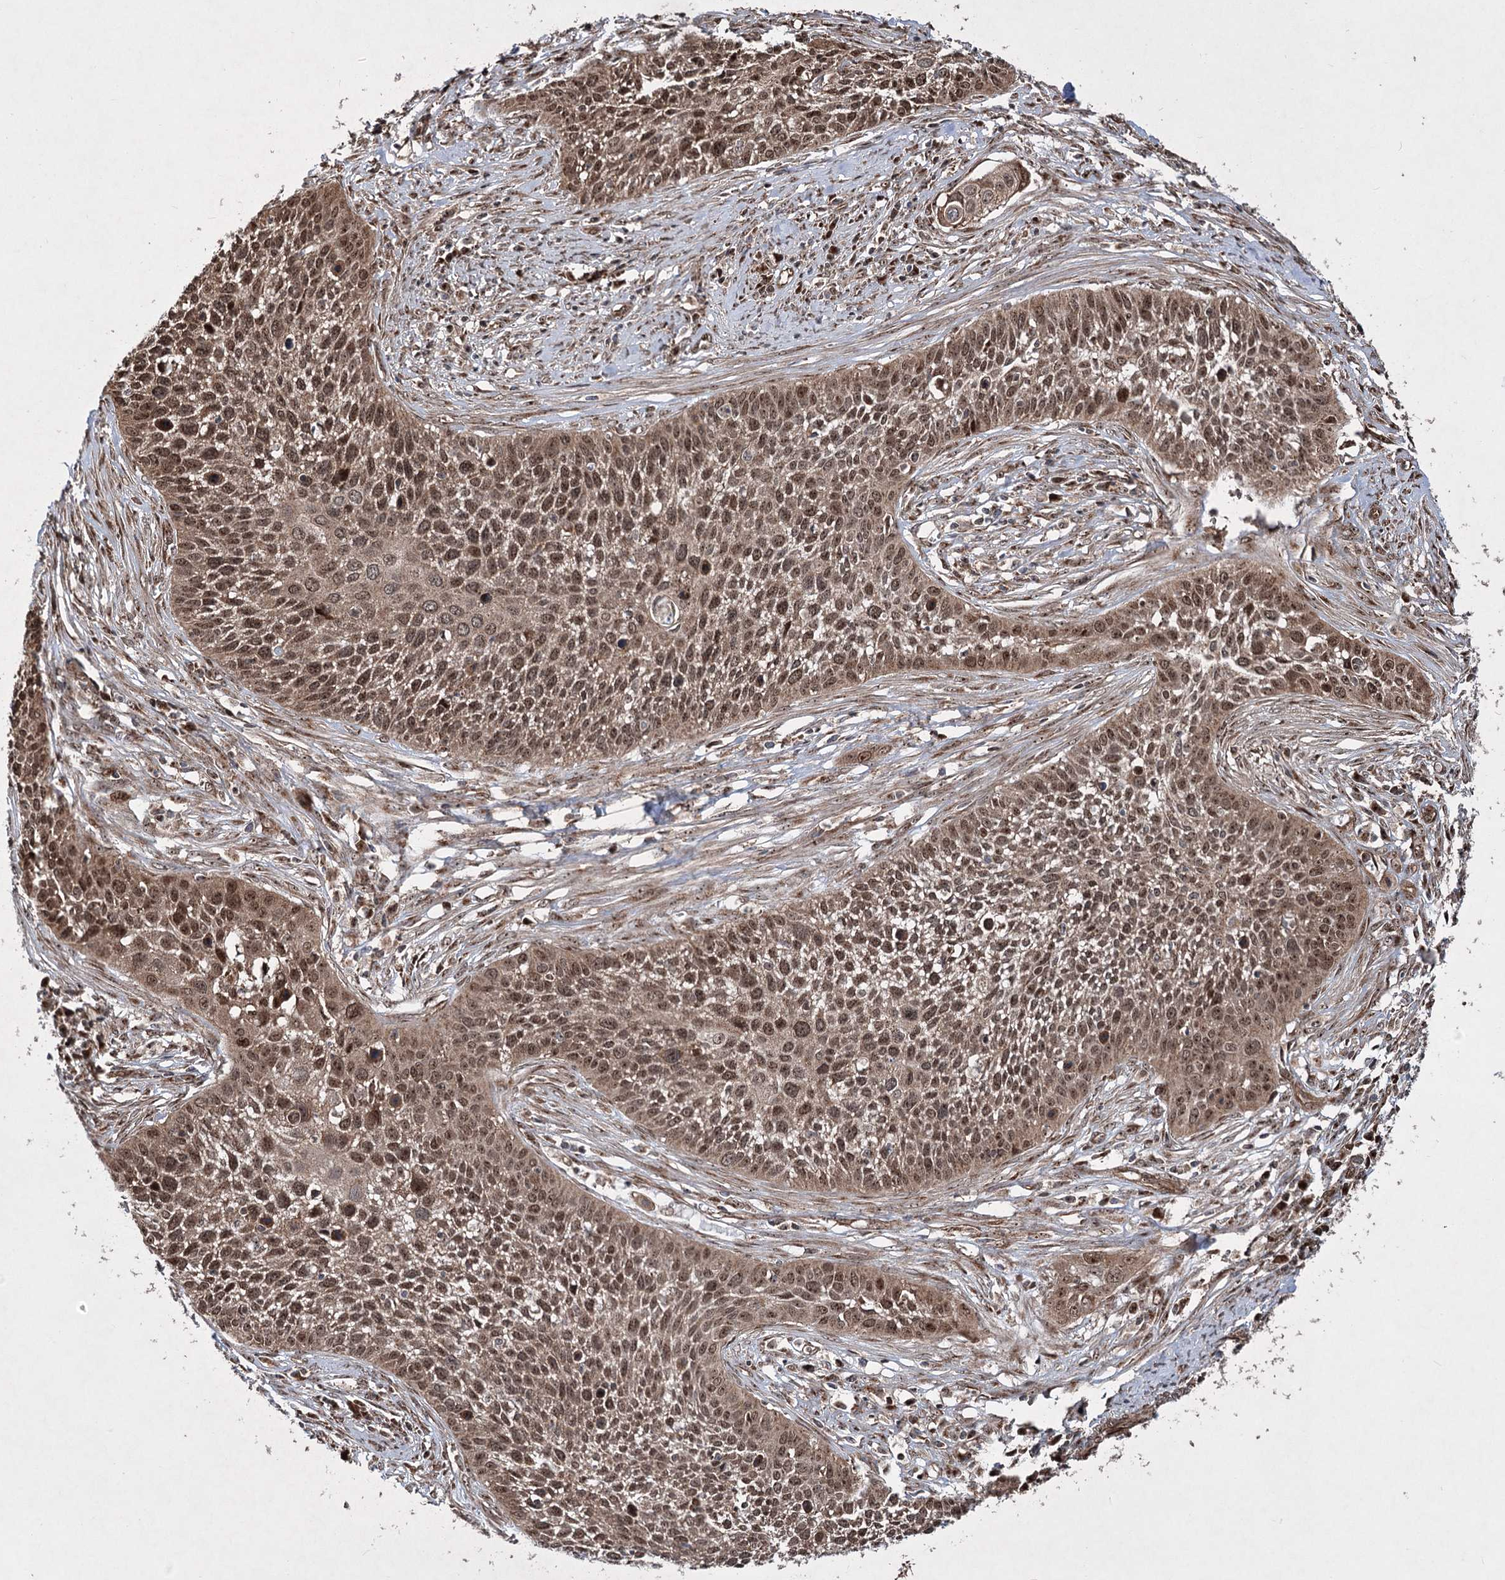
{"staining": {"intensity": "moderate", "quantity": ">75%", "location": "cytoplasmic/membranous,nuclear"}, "tissue": "cervical cancer", "cell_type": "Tumor cells", "image_type": "cancer", "snomed": [{"axis": "morphology", "description": "Squamous cell carcinoma, NOS"}, {"axis": "topography", "description": "Cervix"}], "caption": "An image of human cervical cancer (squamous cell carcinoma) stained for a protein shows moderate cytoplasmic/membranous and nuclear brown staining in tumor cells. (Brightfield microscopy of DAB IHC at high magnification).", "gene": "SERINC5", "patient": {"sex": "female", "age": 34}}